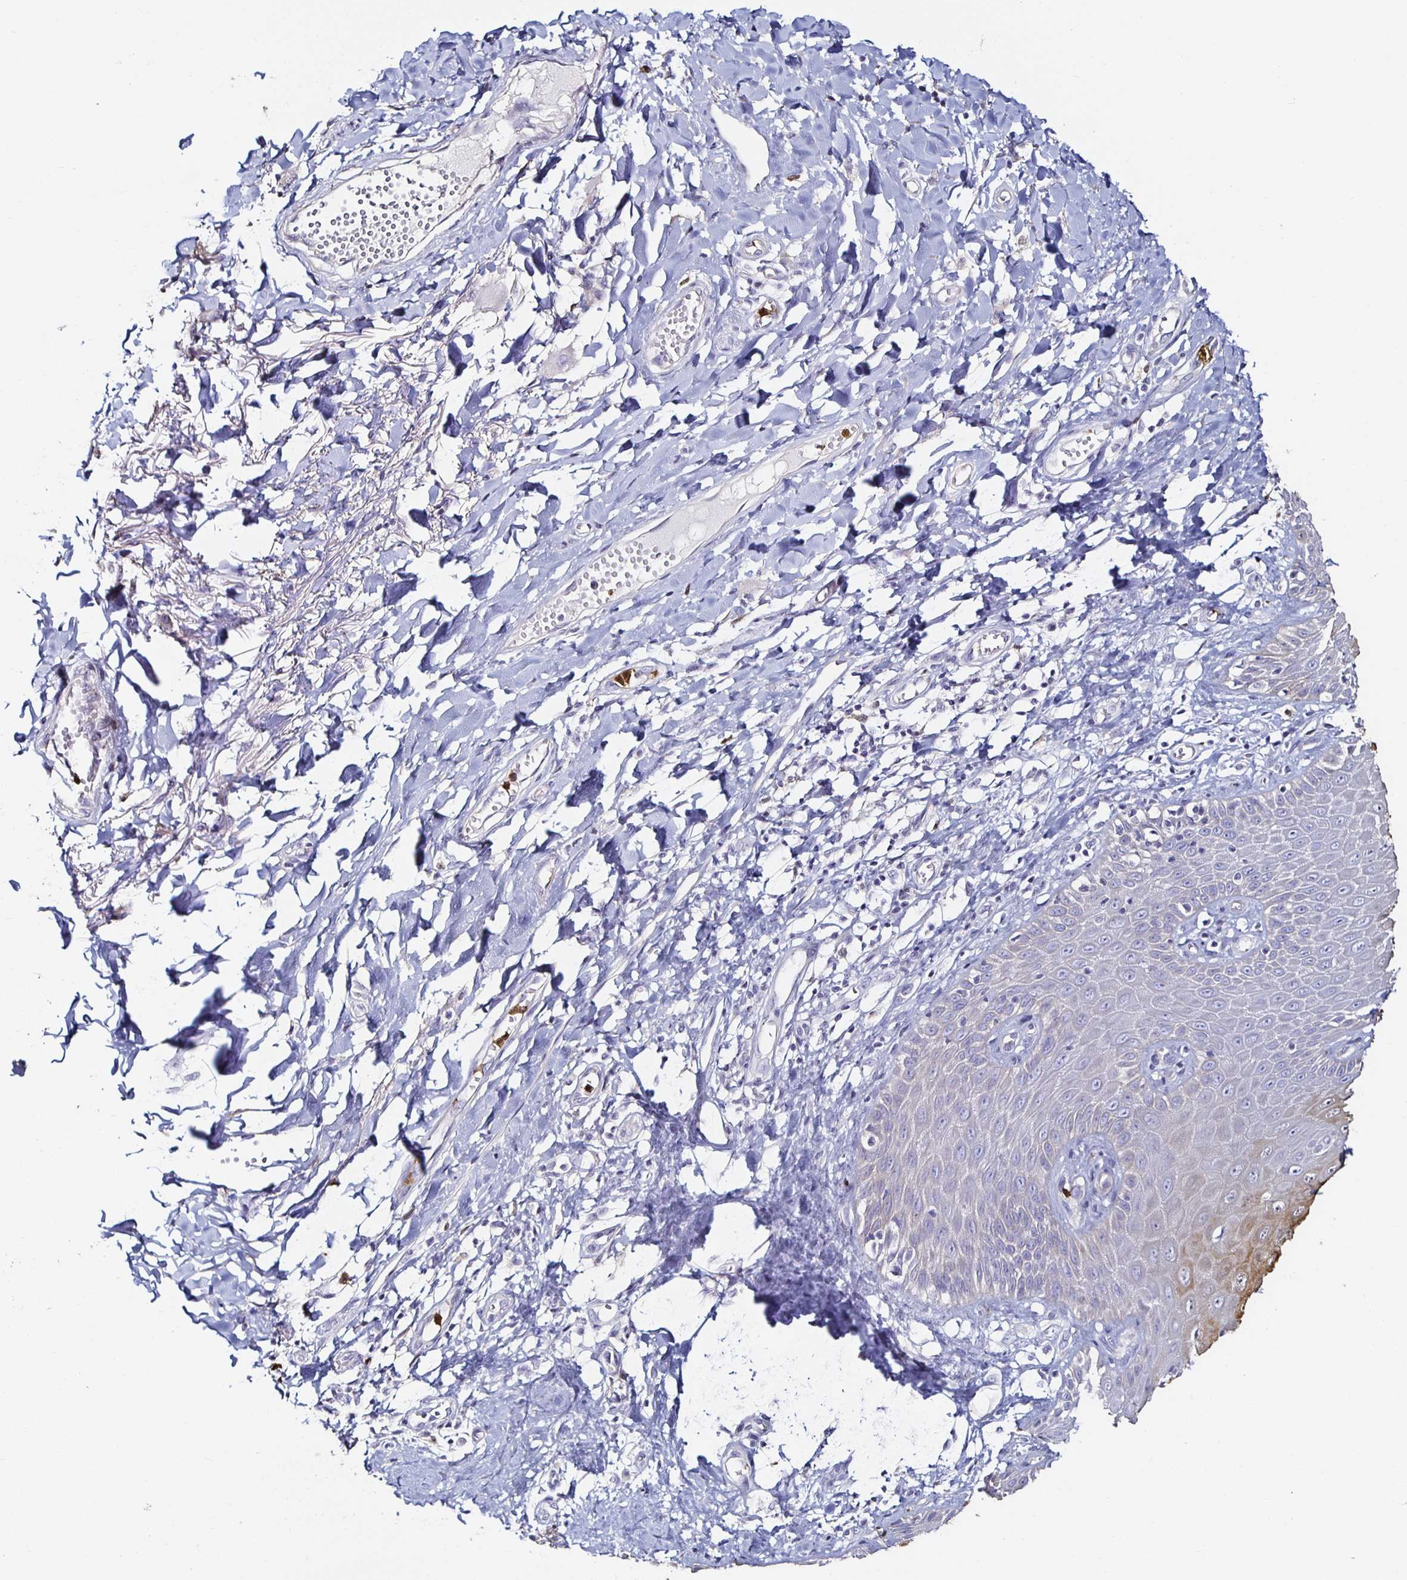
{"staining": {"intensity": "moderate", "quantity": "<25%", "location": "cytoplasmic/membranous"}, "tissue": "skin", "cell_type": "Epidermal cells", "image_type": "normal", "snomed": [{"axis": "morphology", "description": "Normal tissue, NOS"}, {"axis": "topography", "description": "Anal"}, {"axis": "topography", "description": "Peripheral nerve tissue"}], "caption": "Protein expression by immunohistochemistry exhibits moderate cytoplasmic/membranous staining in about <25% of epidermal cells in unremarkable skin.", "gene": "TLR4", "patient": {"sex": "male", "age": 78}}